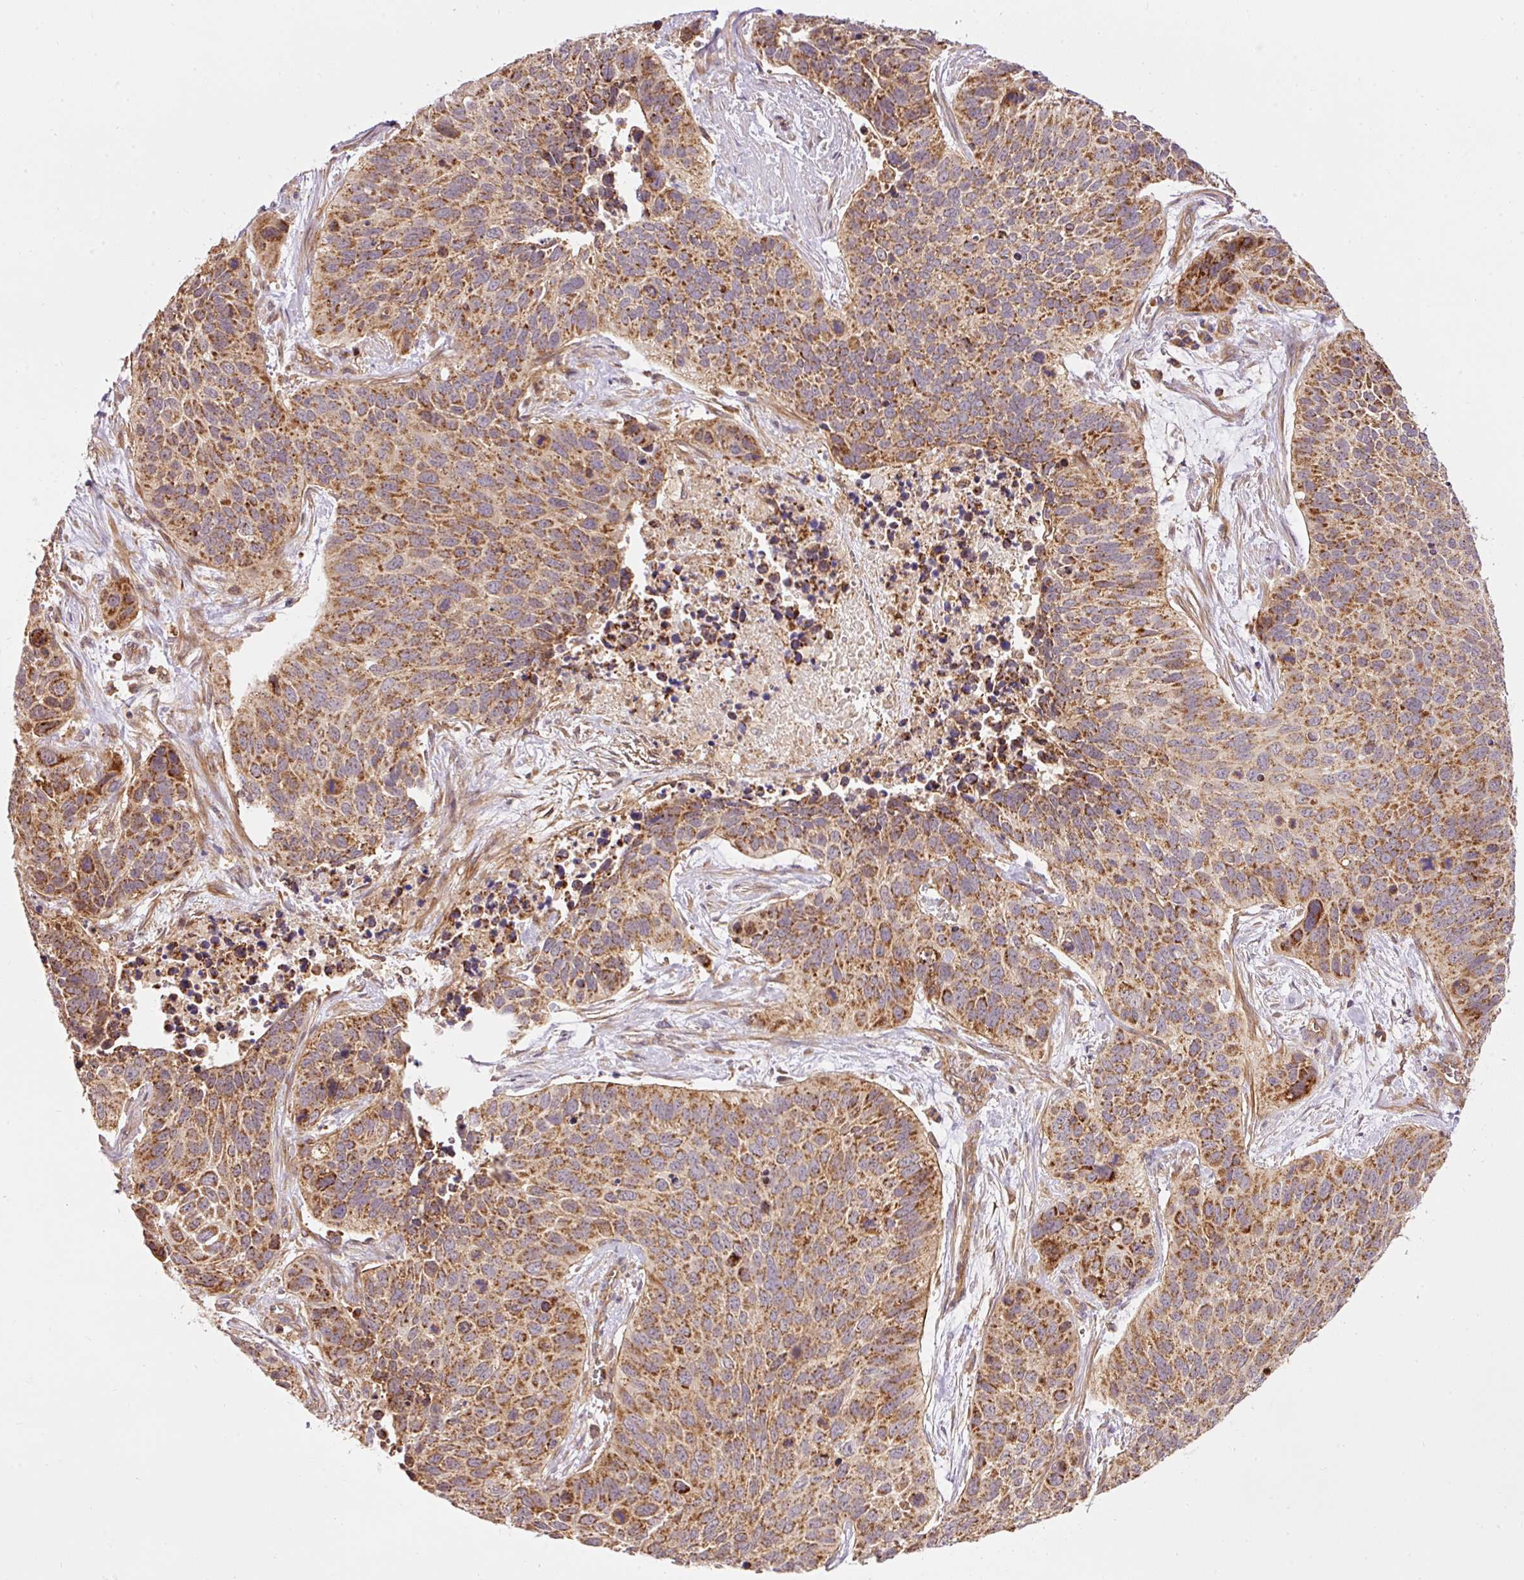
{"staining": {"intensity": "moderate", "quantity": ">75%", "location": "cytoplasmic/membranous"}, "tissue": "lung cancer", "cell_type": "Tumor cells", "image_type": "cancer", "snomed": [{"axis": "morphology", "description": "Squamous cell carcinoma, NOS"}, {"axis": "topography", "description": "Lung"}], "caption": "High-power microscopy captured an IHC histopathology image of squamous cell carcinoma (lung), revealing moderate cytoplasmic/membranous positivity in approximately >75% of tumor cells. Using DAB (3,3'-diaminobenzidine) (brown) and hematoxylin (blue) stains, captured at high magnification using brightfield microscopy.", "gene": "ADCY4", "patient": {"sex": "male", "age": 62}}